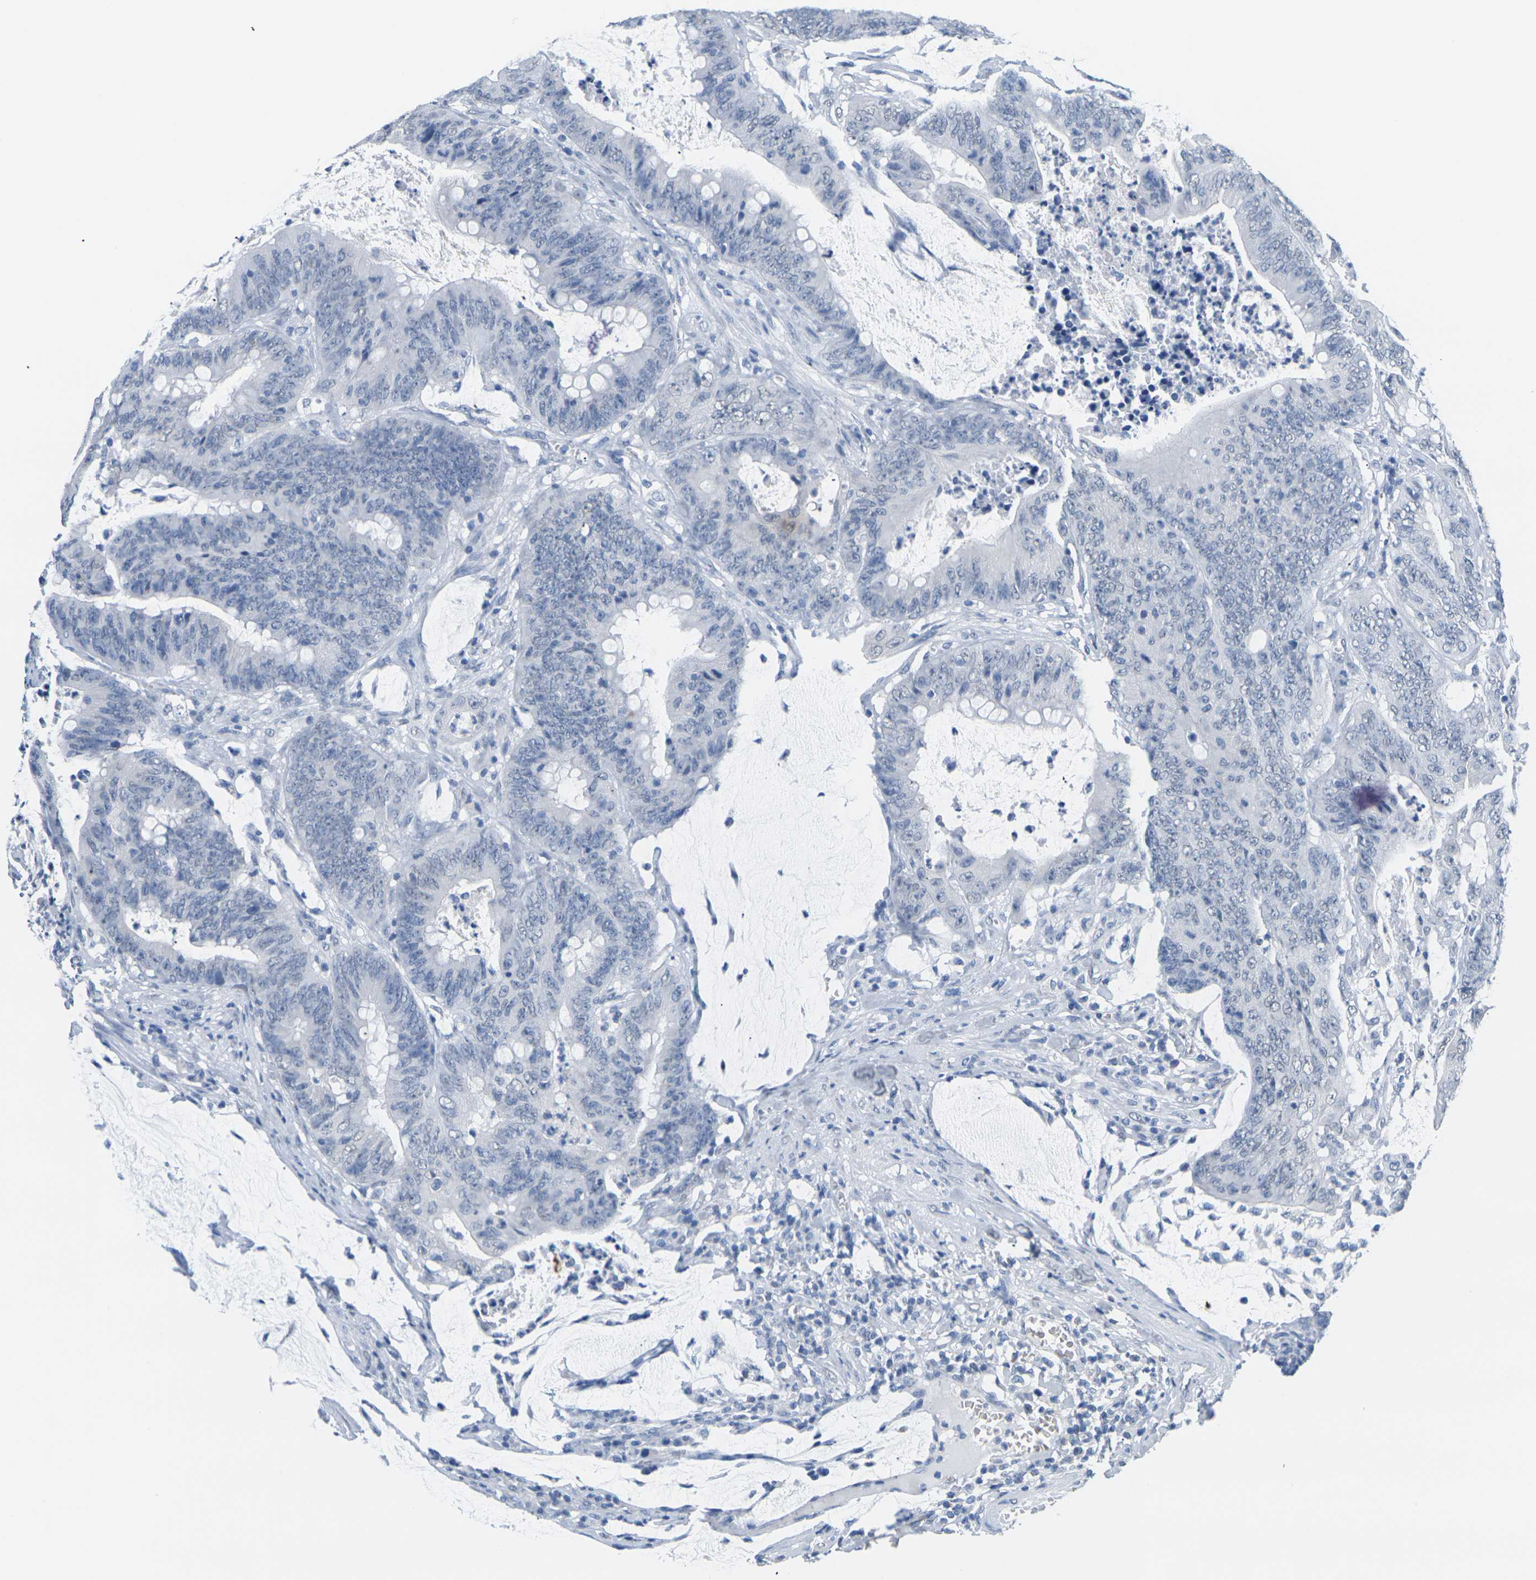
{"staining": {"intensity": "negative", "quantity": "none", "location": "none"}, "tissue": "colorectal cancer", "cell_type": "Tumor cells", "image_type": "cancer", "snomed": [{"axis": "morphology", "description": "Adenocarcinoma, NOS"}, {"axis": "topography", "description": "Colon"}], "caption": "An immunohistochemistry (IHC) histopathology image of colorectal cancer (adenocarcinoma) is shown. There is no staining in tumor cells of colorectal cancer (adenocarcinoma). (DAB (3,3'-diaminobenzidine) immunohistochemistry, high magnification).", "gene": "CTAG1A", "patient": {"sex": "male", "age": 45}}